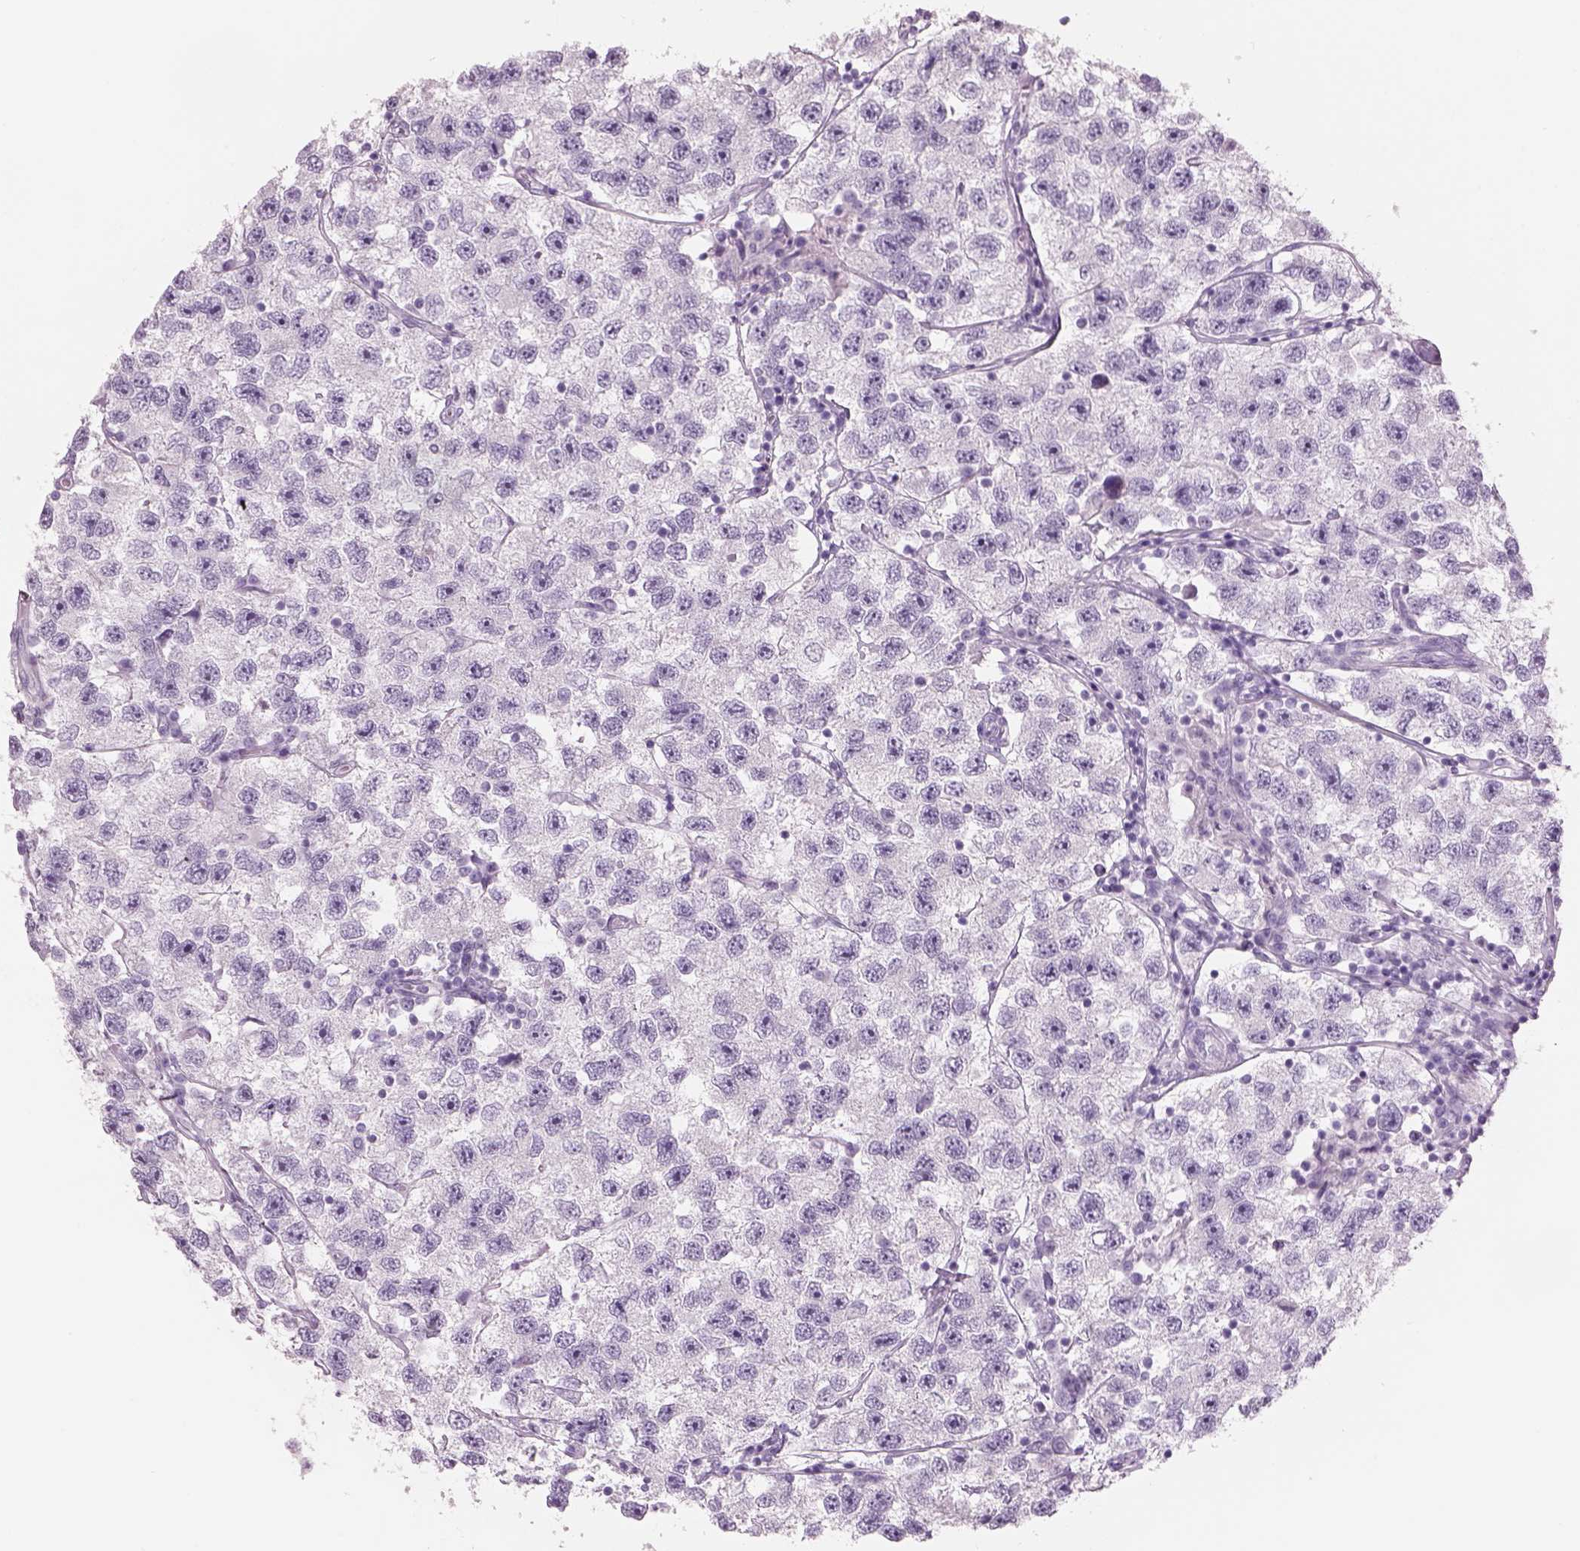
{"staining": {"intensity": "negative", "quantity": "none", "location": "none"}, "tissue": "testis cancer", "cell_type": "Tumor cells", "image_type": "cancer", "snomed": [{"axis": "morphology", "description": "Seminoma, NOS"}, {"axis": "topography", "description": "Testis"}], "caption": "A micrograph of testis cancer (seminoma) stained for a protein reveals no brown staining in tumor cells.", "gene": "RHO", "patient": {"sex": "male", "age": 26}}